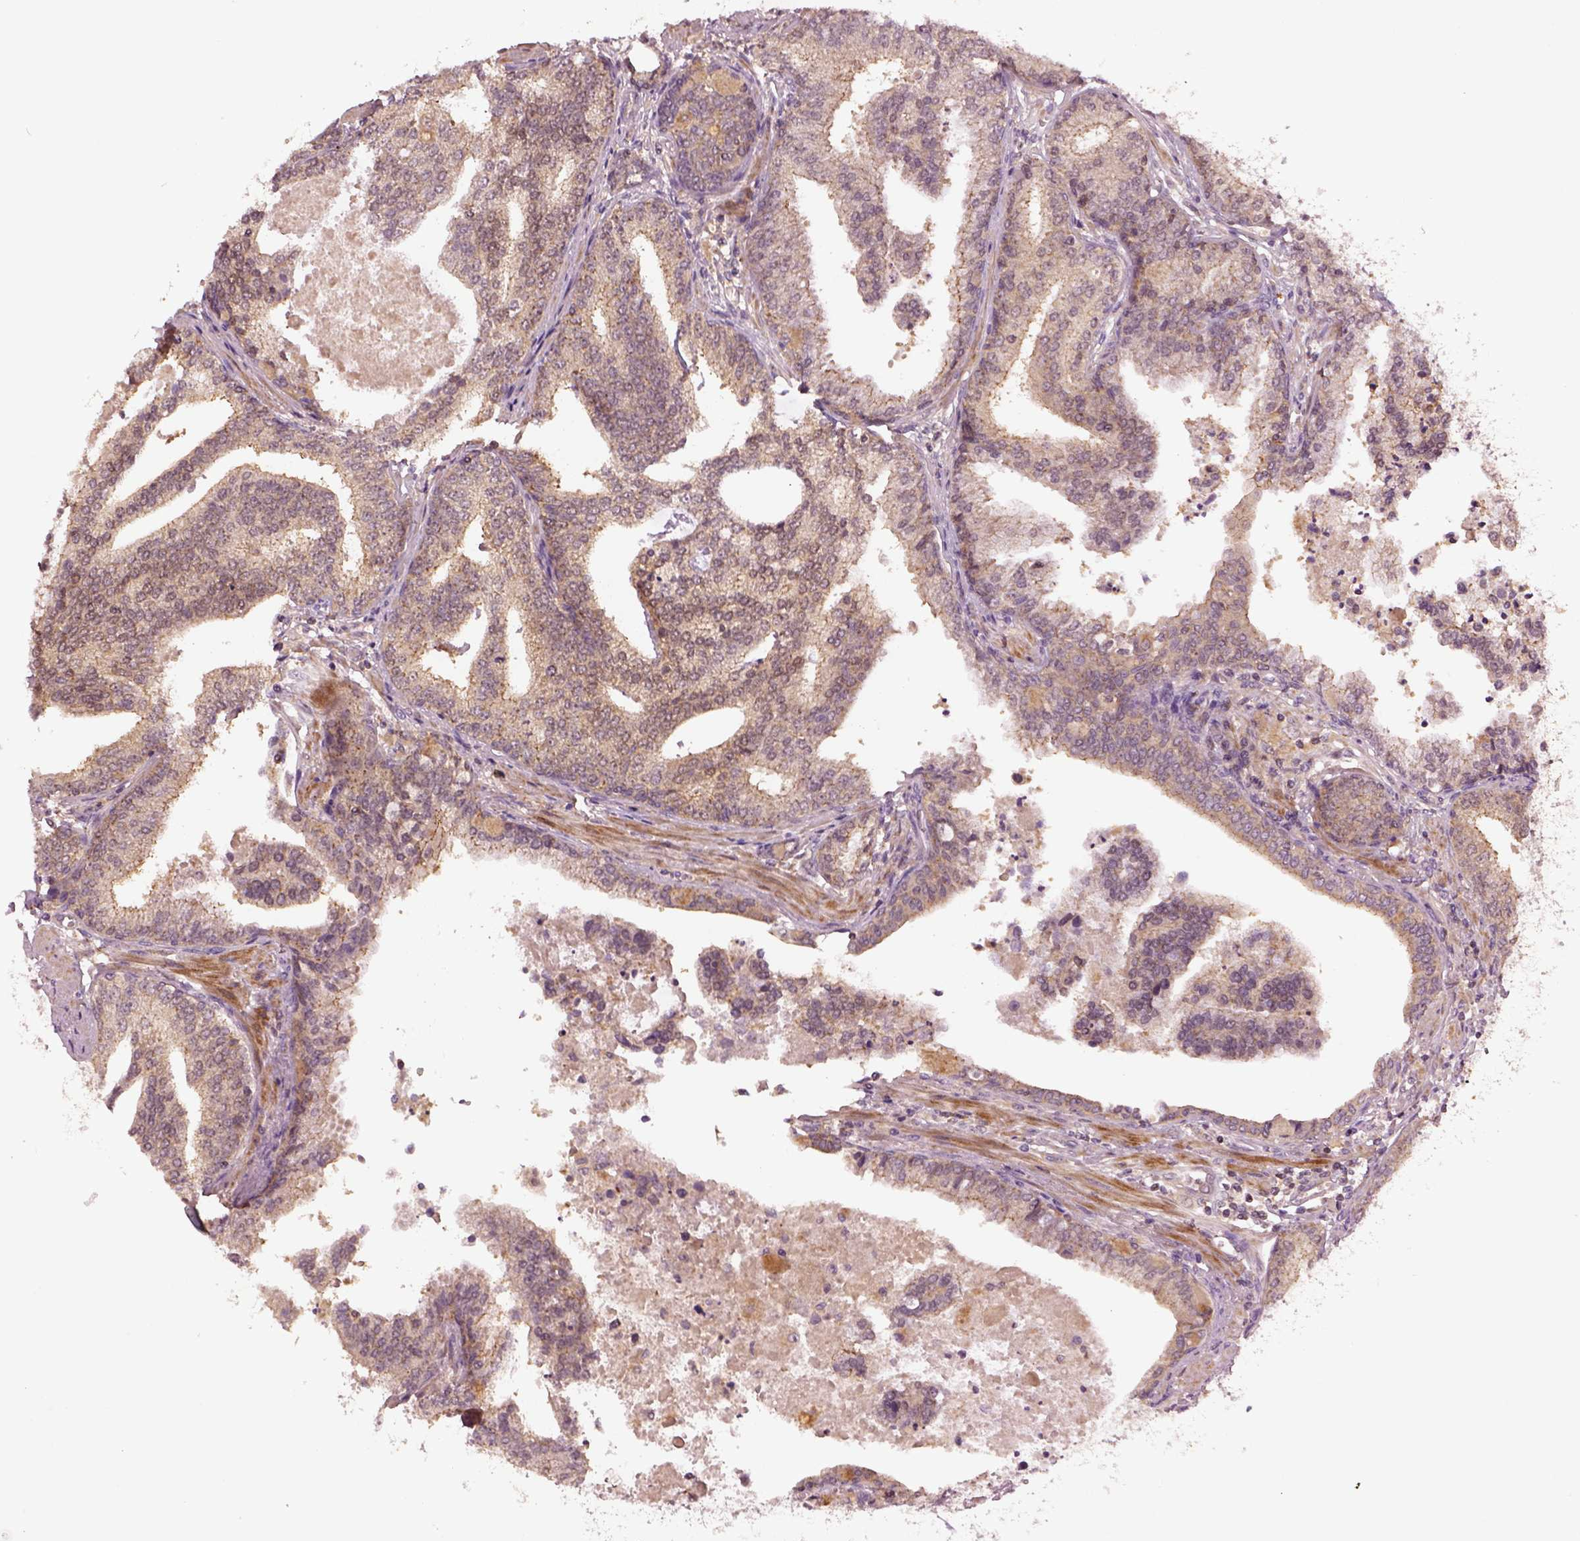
{"staining": {"intensity": "weak", "quantity": ">75%", "location": "cytoplasmic/membranous"}, "tissue": "prostate cancer", "cell_type": "Tumor cells", "image_type": "cancer", "snomed": [{"axis": "morphology", "description": "Adenocarcinoma, NOS"}, {"axis": "topography", "description": "Prostate"}], "caption": "Immunohistochemical staining of prostate cancer (adenocarcinoma) exhibits weak cytoplasmic/membranous protein positivity in about >75% of tumor cells.", "gene": "MTHFS", "patient": {"sex": "male", "age": 64}}